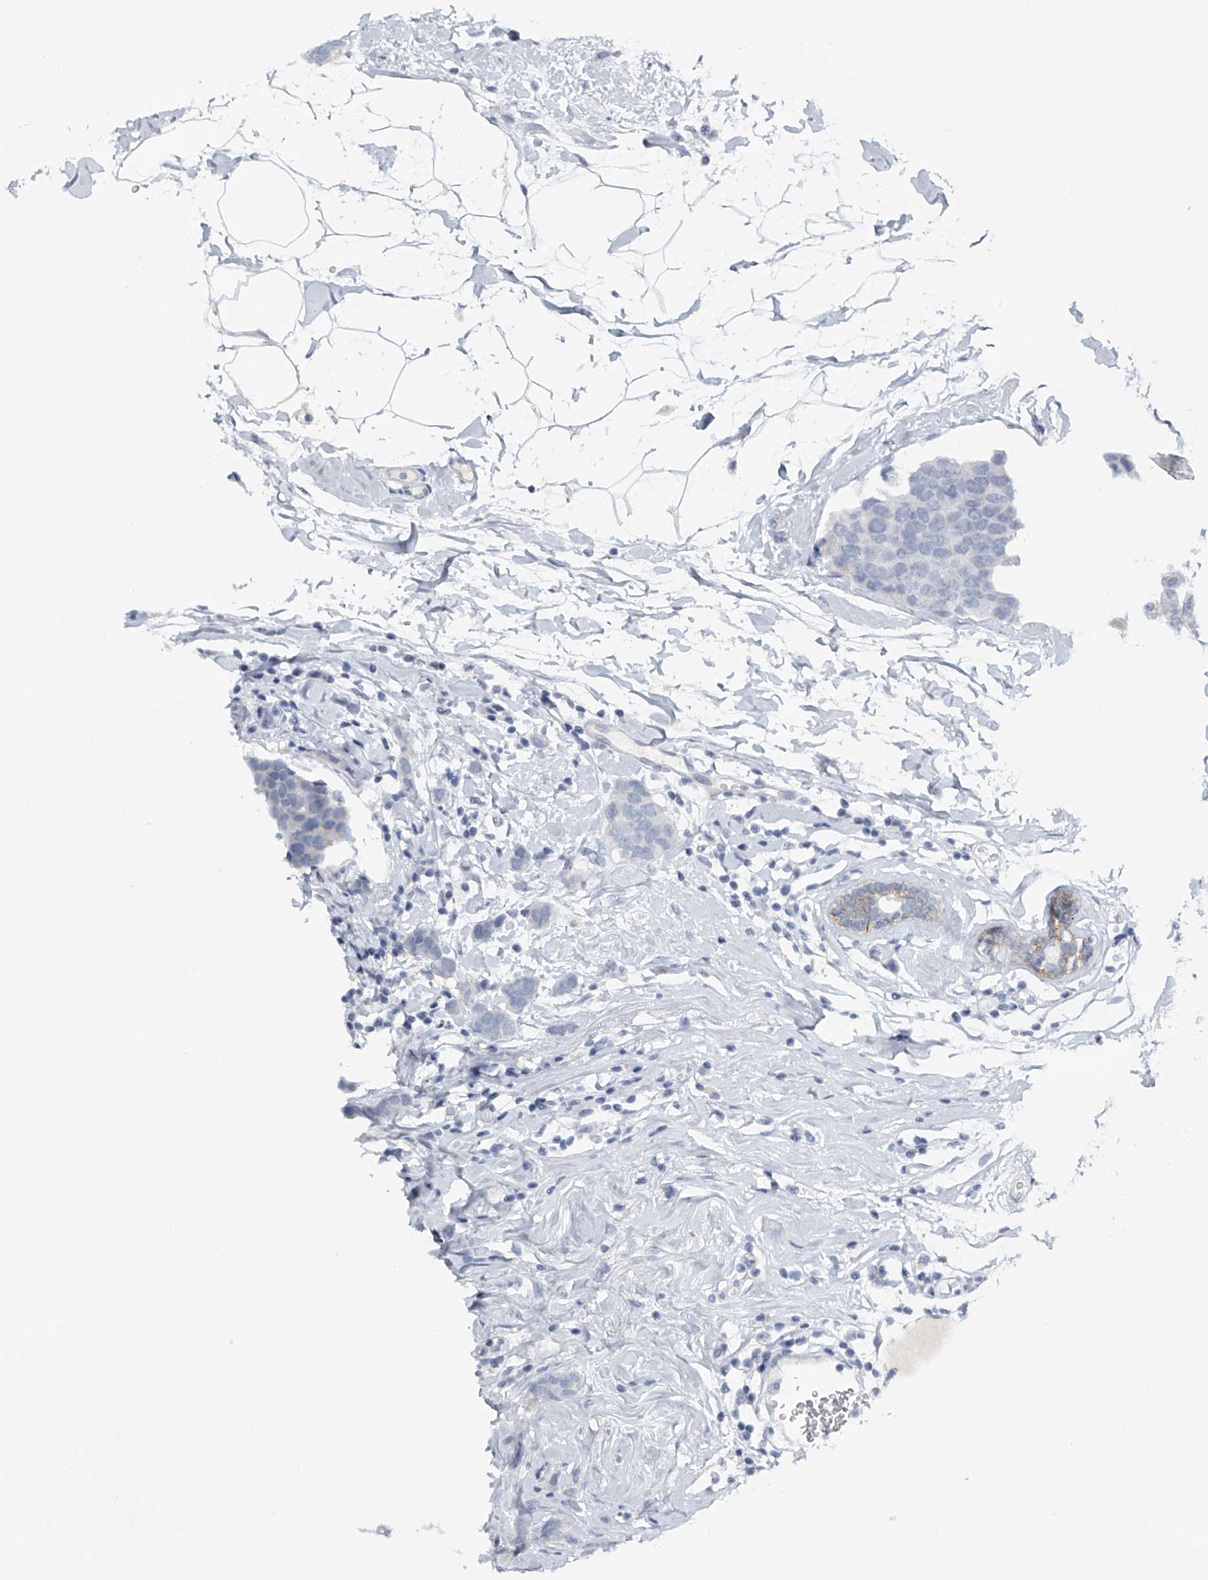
{"staining": {"intensity": "negative", "quantity": "none", "location": "none"}, "tissue": "breast cancer", "cell_type": "Tumor cells", "image_type": "cancer", "snomed": [{"axis": "morphology", "description": "Normal tissue, NOS"}, {"axis": "morphology", "description": "Duct carcinoma"}, {"axis": "topography", "description": "Breast"}], "caption": "An immunohistochemistry photomicrograph of breast intraductal carcinoma is shown. There is no staining in tumor cells of breast intraductal carcinoma. The staining is performed using DAB (3,3'-diaminobenzidine) brown chromogen with nuclei counter-stained in using hematoxylin.", "gene": "FAT2", "patient": {"sex": "female", "age": 50}}